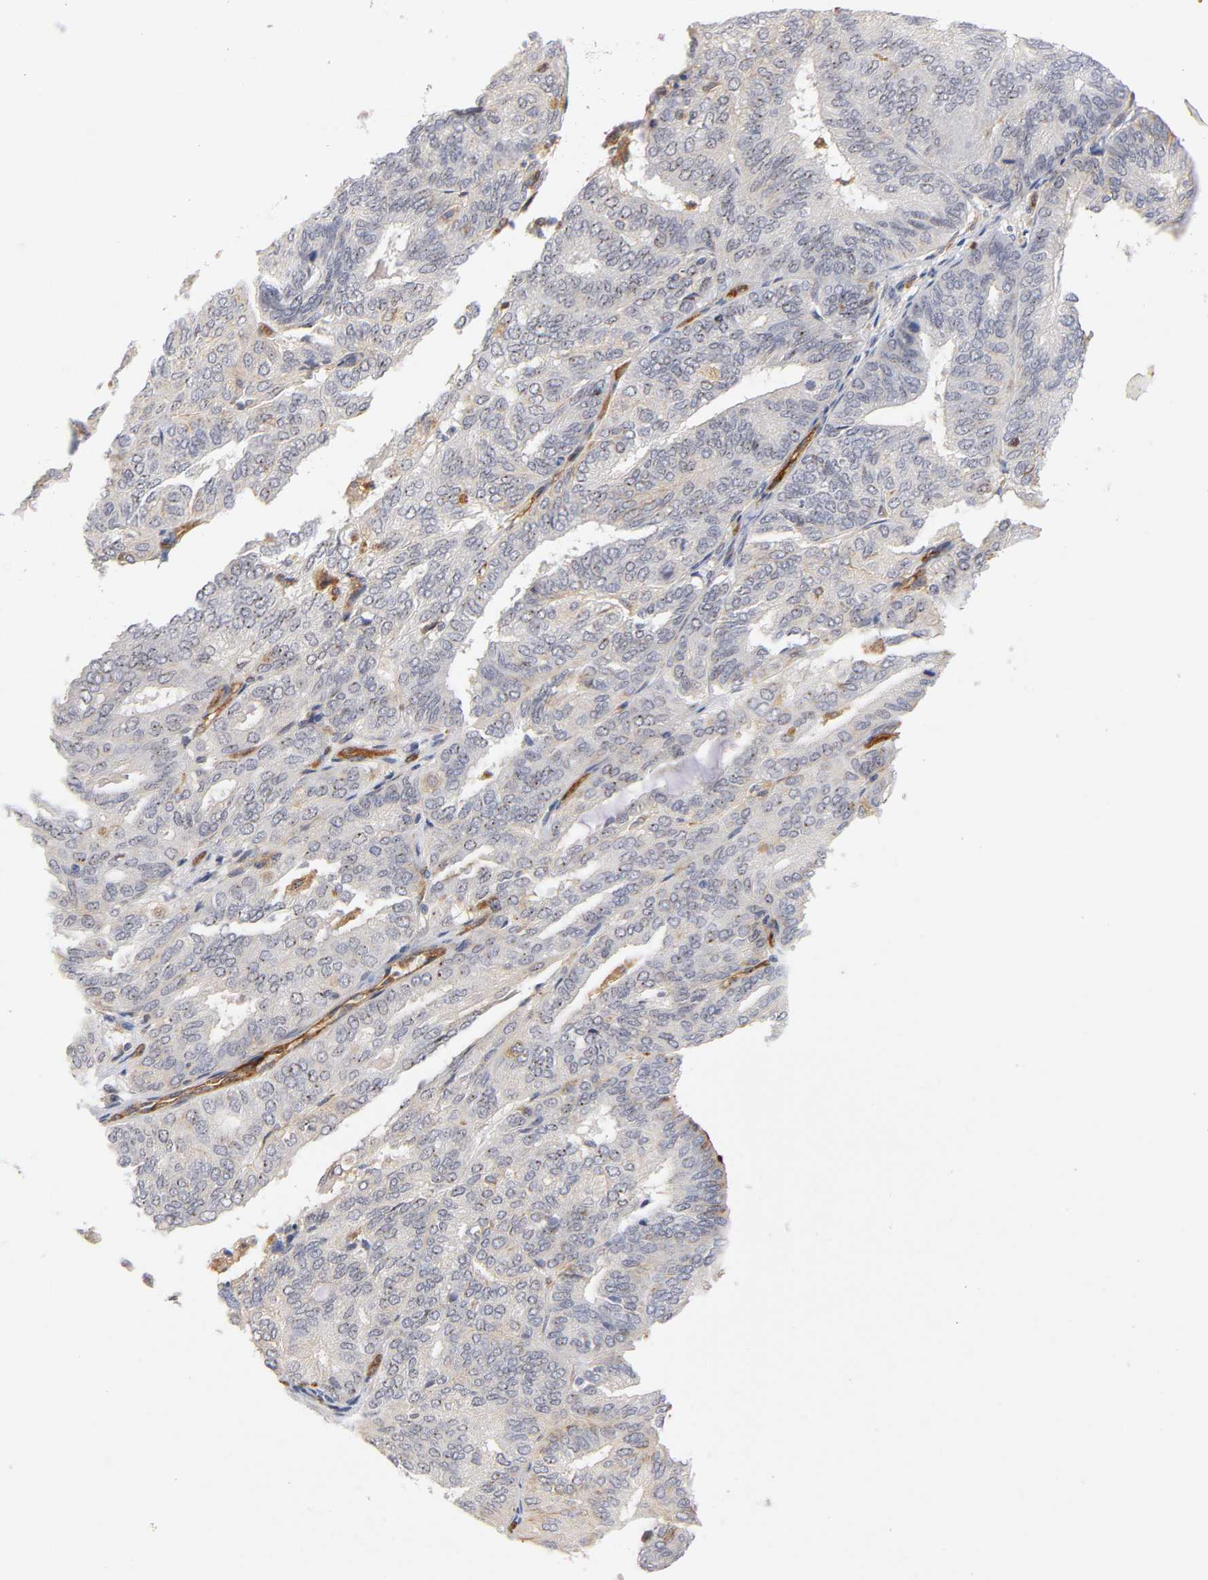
{"staining": {"intensity": "strong", "quantity": "25%-75%", "location": "cytoplasmic/membranous,nuclear"}, "tissue": "endometrial cancer", "cell_type": "Tumor cells", "image_type": "cancer", "snomed": [{"axis": "morphology", "description": "Adenocarcinoma, NOS"}, {"axis": "topography", "description": "Endometrium"}], "caption": "This is a micrograph of immunohistochemistry (IHC) staining of endometrial cancer (adenocarcinoma), which shows strong expression in the cytoplasmic/membranous and nuclear of tumor cells.", "gene": "PLD1", "patient": {"sex": "female", "age": 59}}